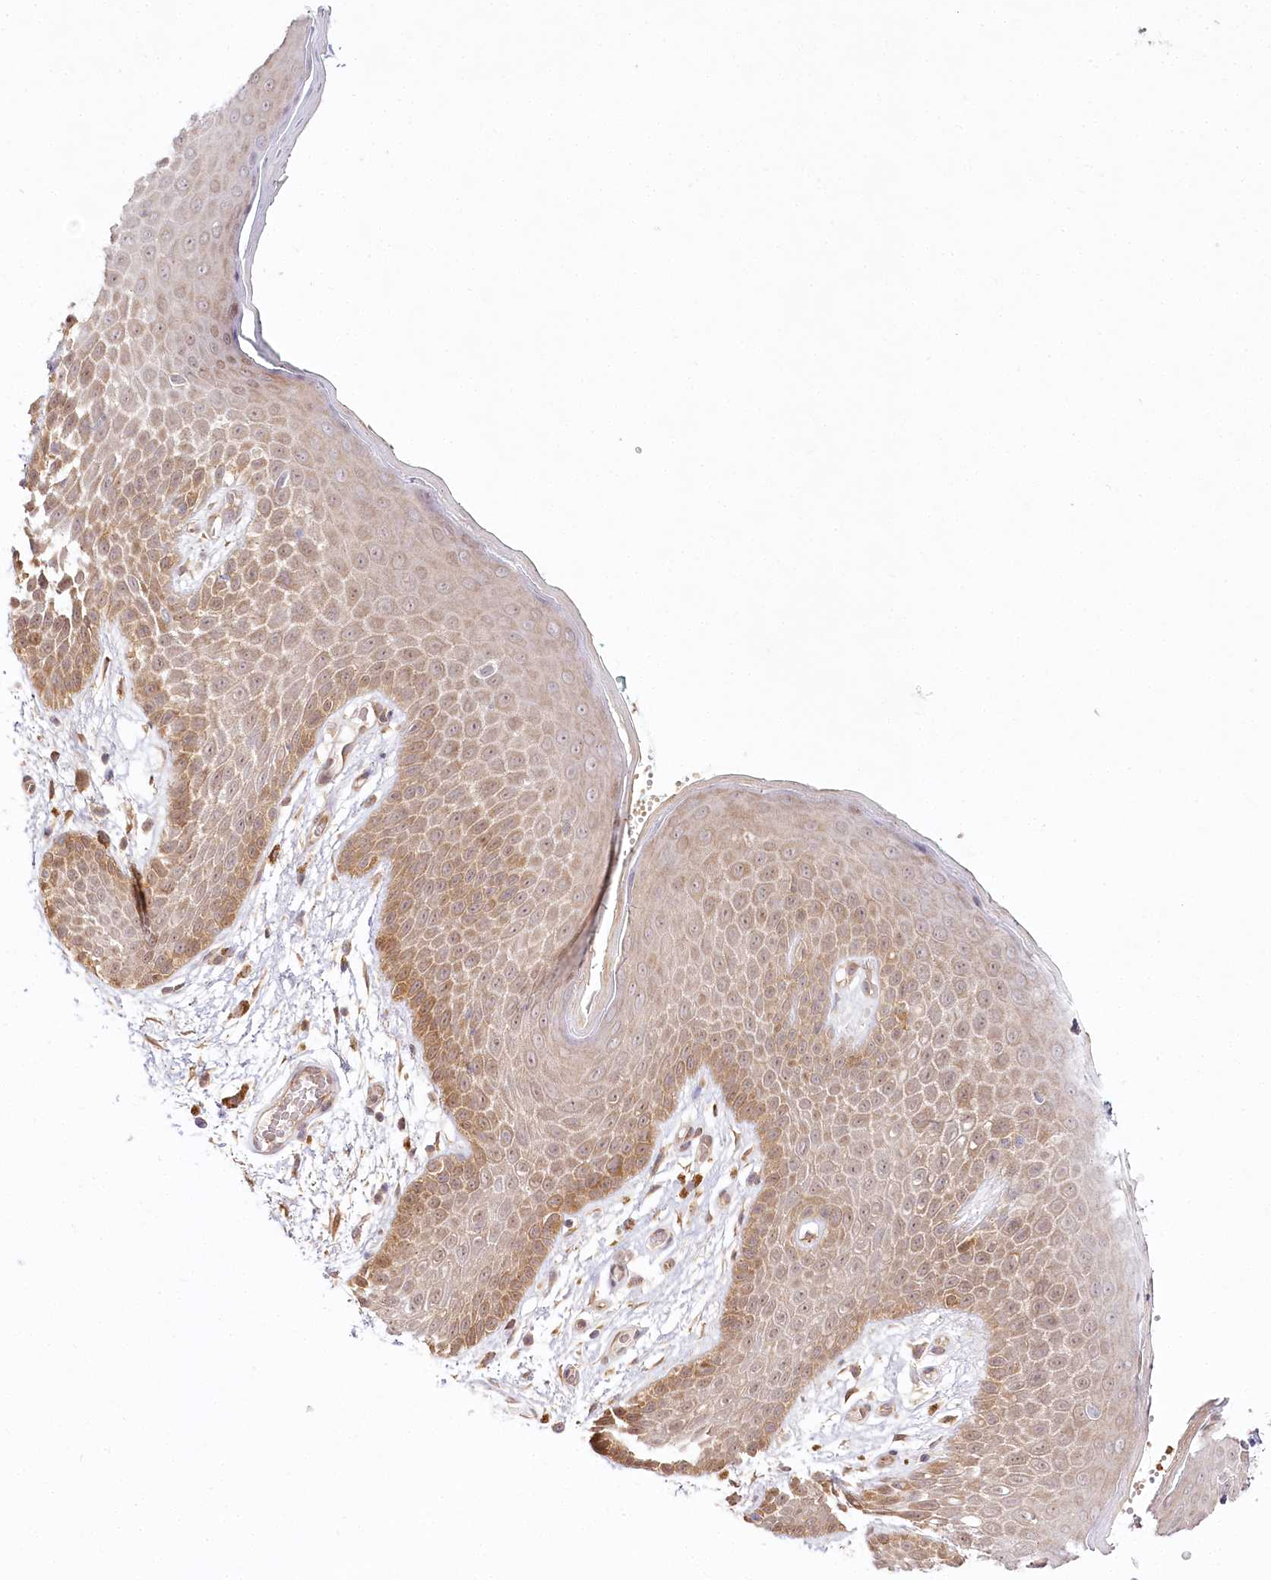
{"staining": {"intensity": "moderate", "quantity": ">75%", "location": "cytoplasmic/membranous"}, "tissue": "skin", "cell_type": "Epidermal cells", "image_type": "normal", "snomed": [{"axis": "morphology", "description": "Normal tissue, NOS"}, {"axis": "topography", "description": "Anal"}], "caption": "Immunohistochemistry (IHC) photomicrograph of unremarkable human skin stained for a protein (brown), which shows medium levels of moderate cytoplasmic/membranous expression in approximately >75% of epidermal cells.", "gene": "INPP4B", "patient": {"sex": "male", "age": 74}}